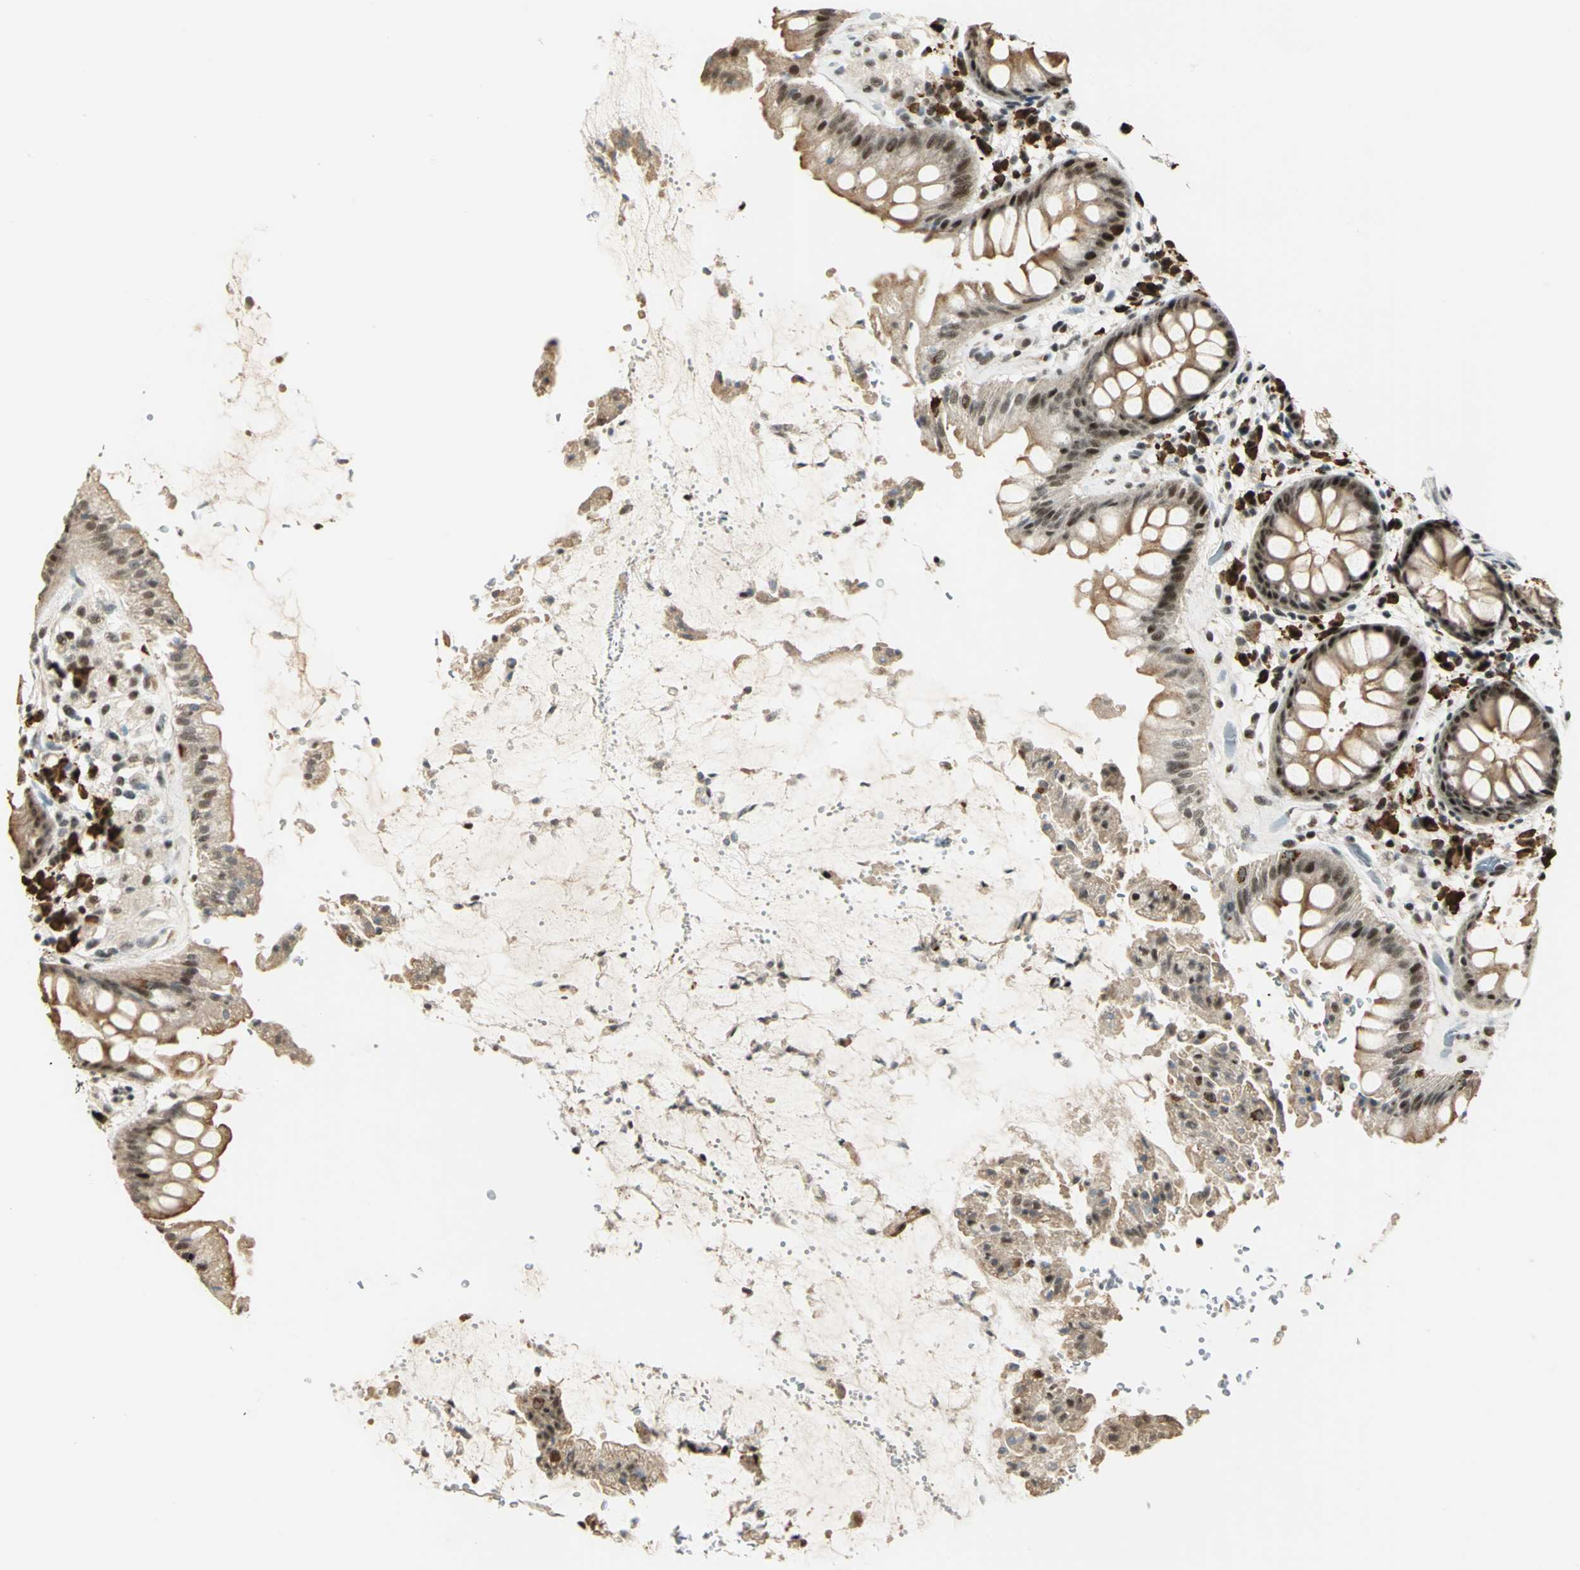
{"staining": {"intensity": "strong", "quantity": ">75%", "location": "nuclear"}, "tissue": "rectum", "cell_type": "Glandular cells", "image_type": "normal", "snomed": [{"axis": "morphology", "description": "Normal tissue, NOS"}, {"axis": "topography", "description": "Rectum"}], "caption": "Immunohistochemistry (IHC) of benign human rectum shows high levels of strong nuclear positivity in approximately >75% of glandular cells.", "gene": "CCNT1", "patient": {"sex": "female", "age": 46}}